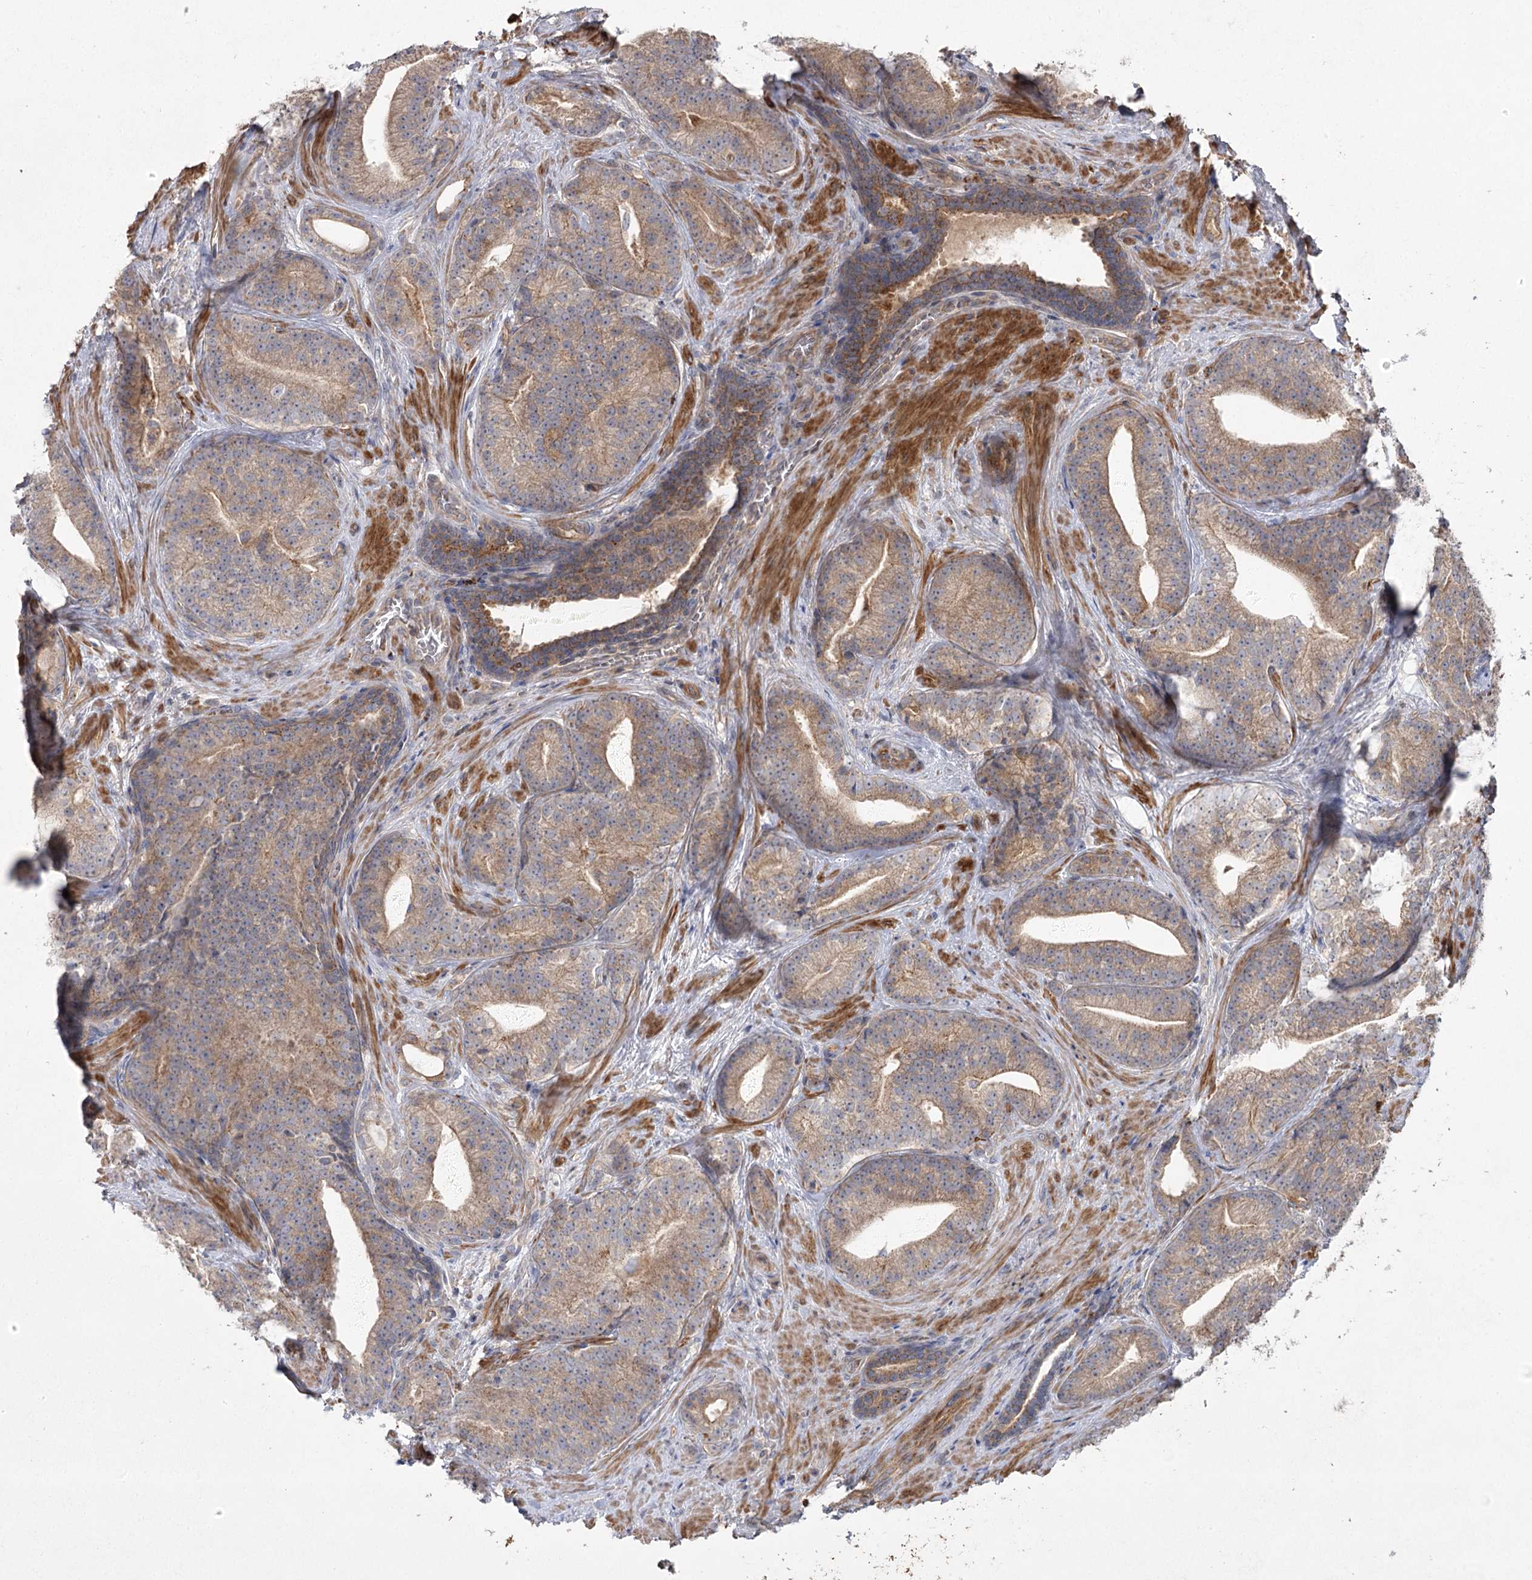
{"staining": {"intensity": "moderate", "quantity": ">75%", "location": "cytoplasmic/membranous"}, "tissue": "prostate cancer", "cell_type": "Tumor cells", "image_type": "cancer", "snomed": [{"axis": "morphology", "description": "Adenocarcinoma, Low grade"}, {"axis": "topography", "description": "Prostate"}], "caption": "Adenocarcinoma (low-grade) (prostate) stained with a protein marker demonstrates moderate staining in tumor cells.", "gene": "KIAA0825", "patient": {"sex": "male", "age": 71}}